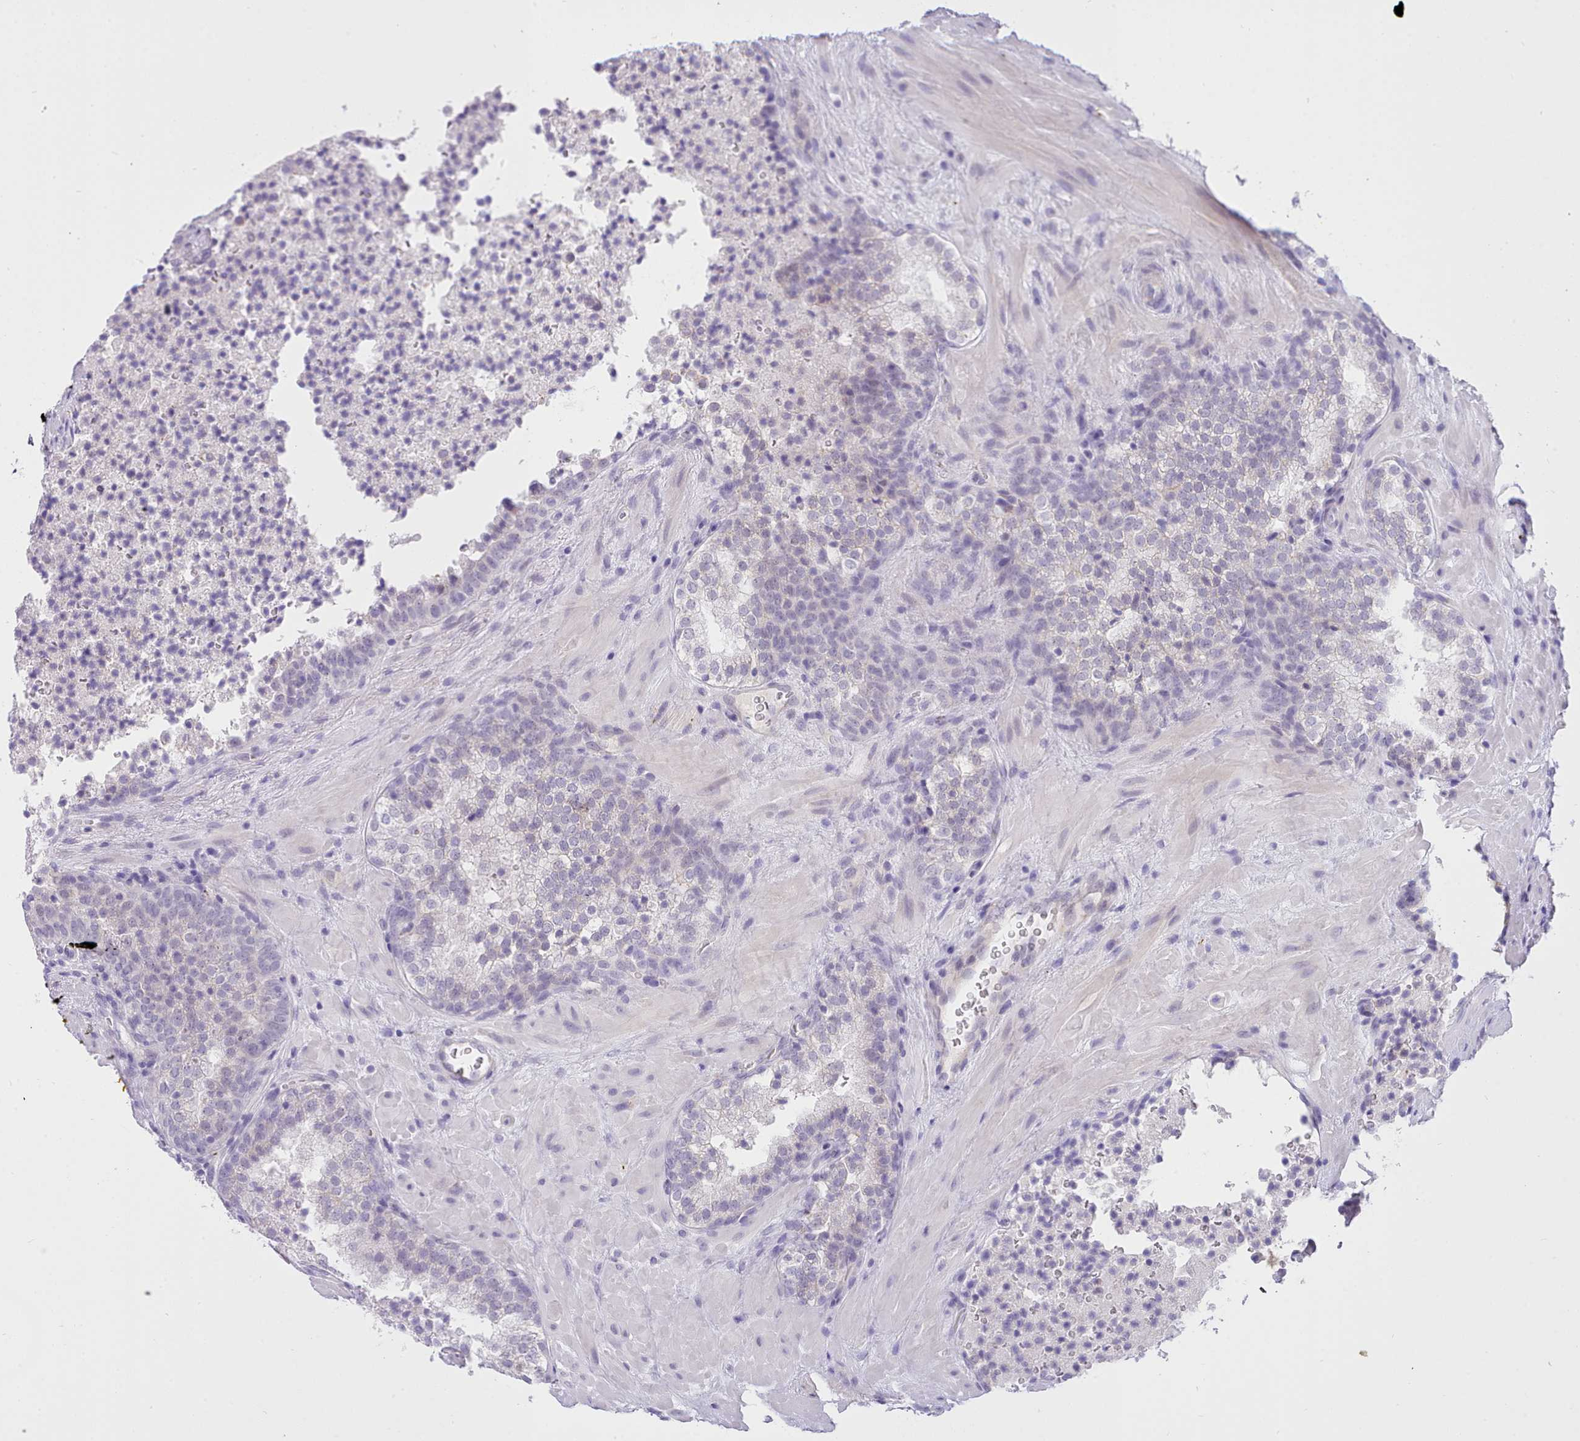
{"staining": {"intensity": "negative", "quantity": "none", "location": "none"}, "tissue": "prostate cancer", "cell_type": "Tumor cells", "image_type": "cancer", "snomed": [{"axis": "morphology", "description": "Adenocarcinoma, High grade"}, {"axis": "topography", "description": "Prostate"}], "caption": "Immunohistochemical staining of human prostate cancer (adenocarcinoma (high-grade)) reveals no significant staining in tumor cells. Brightfield microscopy of immunohistochemistry stained with DAB (brown) and hematoxylin (blue), captured at high magnification.", "gene": "LRRC37A", "patient": {"sex": "male", "age": 56}}